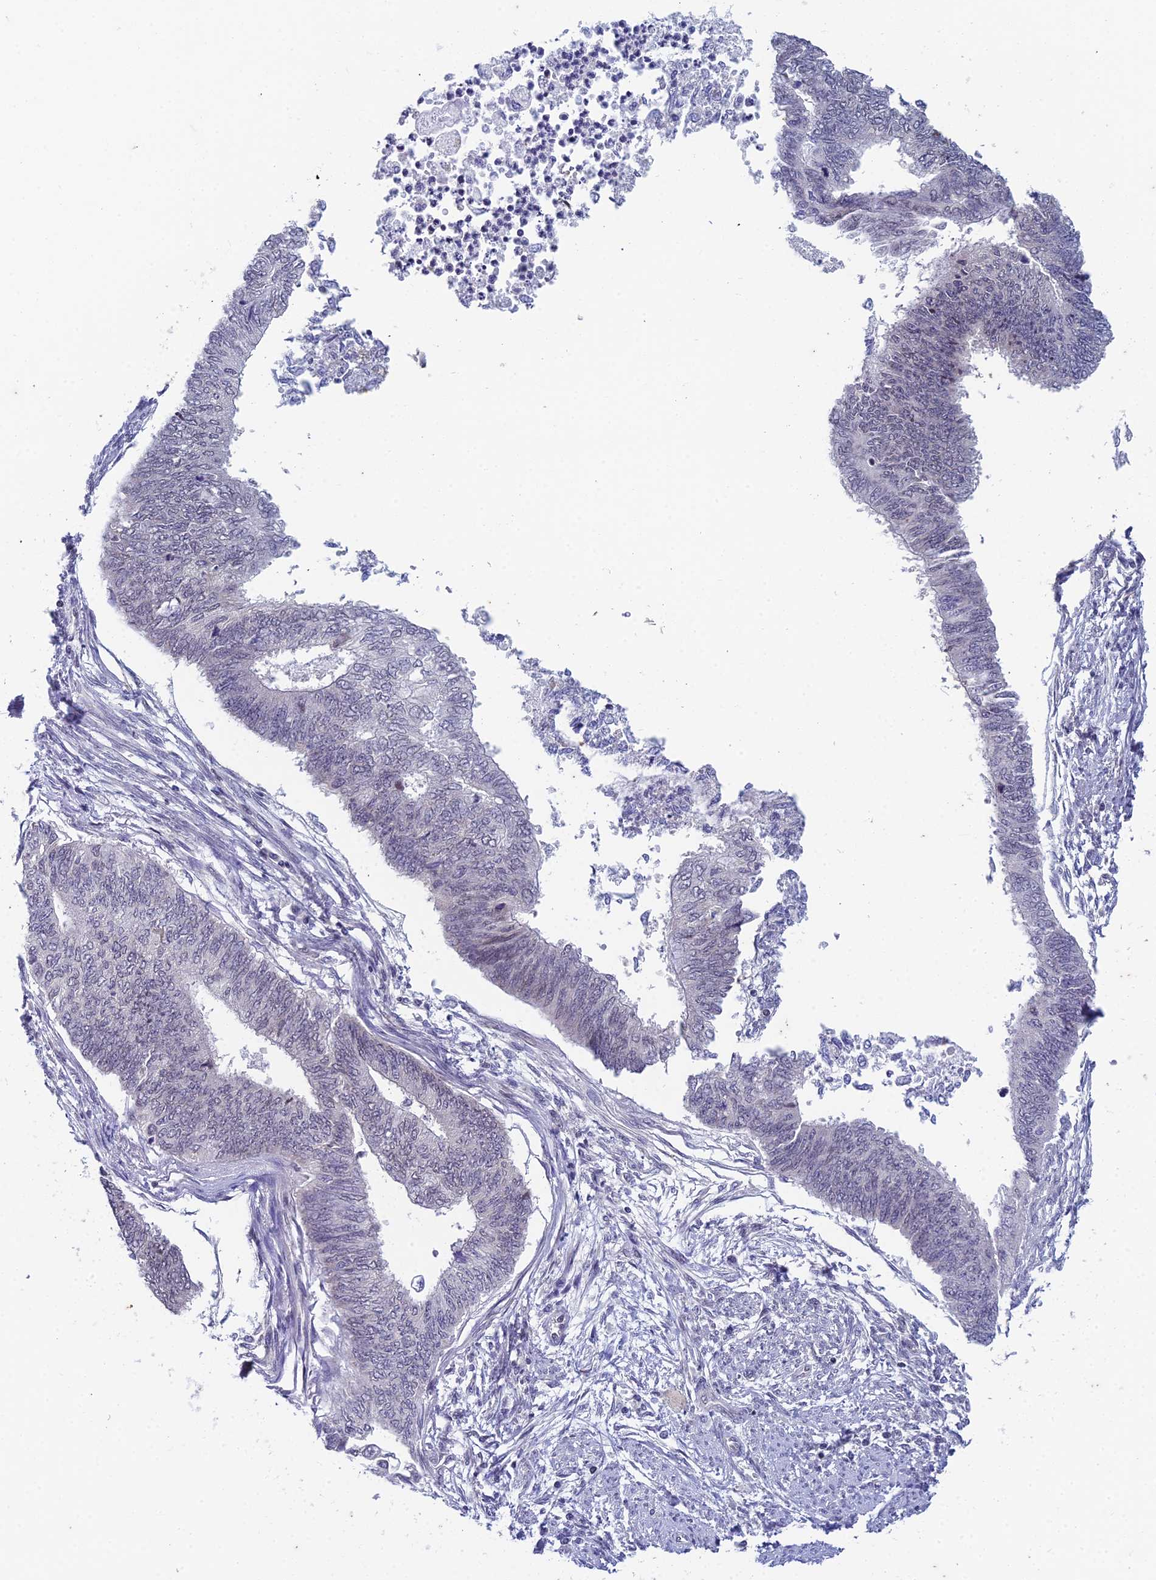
{"staining": {"intensity": "negative", "quantity": "none", "location": "none"}, "tissue": "endometrial cancer", "cell_type": "Tumor cells", "image_type": "cancer", "snomed": [{"axis": "morphology", "description": "Adenocarcinoma, NOS"}, {"axis": "topography", "description": "Endometrium"}], "caption": "Adenocarcinoma (endometrial) was stained to show a protein in brown. There is no significant expression in tumor cells. Nuclei are stained in blue.", "gene": "EEF2KMT", "patient": {"sex": "female", "age": 68}}